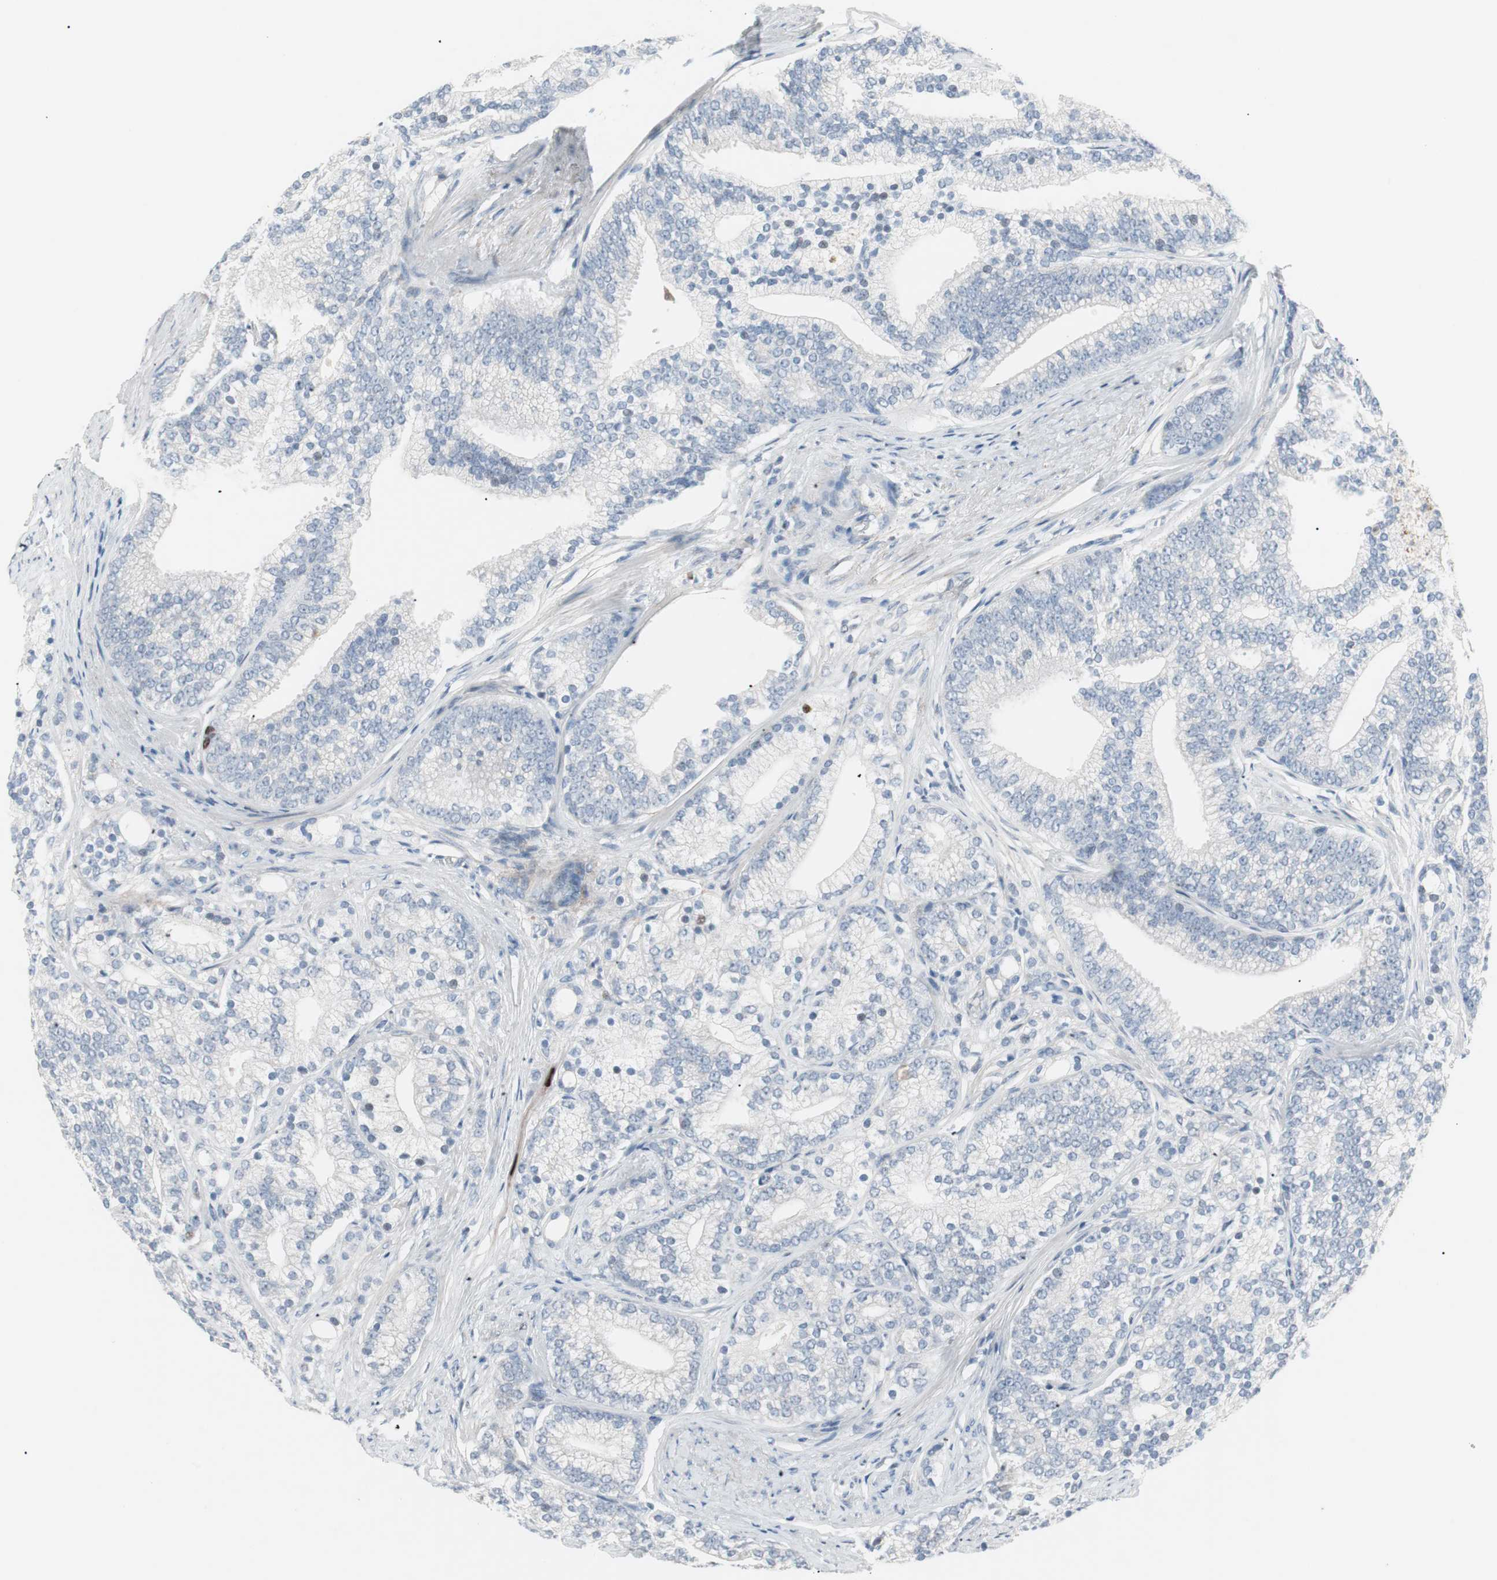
{"staining": {"intensity": "negative", "quantity": "none", "location": "none"}, "tissue": "prostate cancer", "cell_type": "Tumor cells", "image_type": "cancer", "snomed": [{"axis": "morphology", "description": "Adenocarcinoma, Low grade"}, {"axis": "topography", "description": "Prostate"}], "caption": "Prostate cancer (low-grade adenocarcinoma) was stained to show a protein in brown. There is no significant expression in tumor cells.", "gene": "FOSL1", "patient": {"sex": "male", "age": 71}}